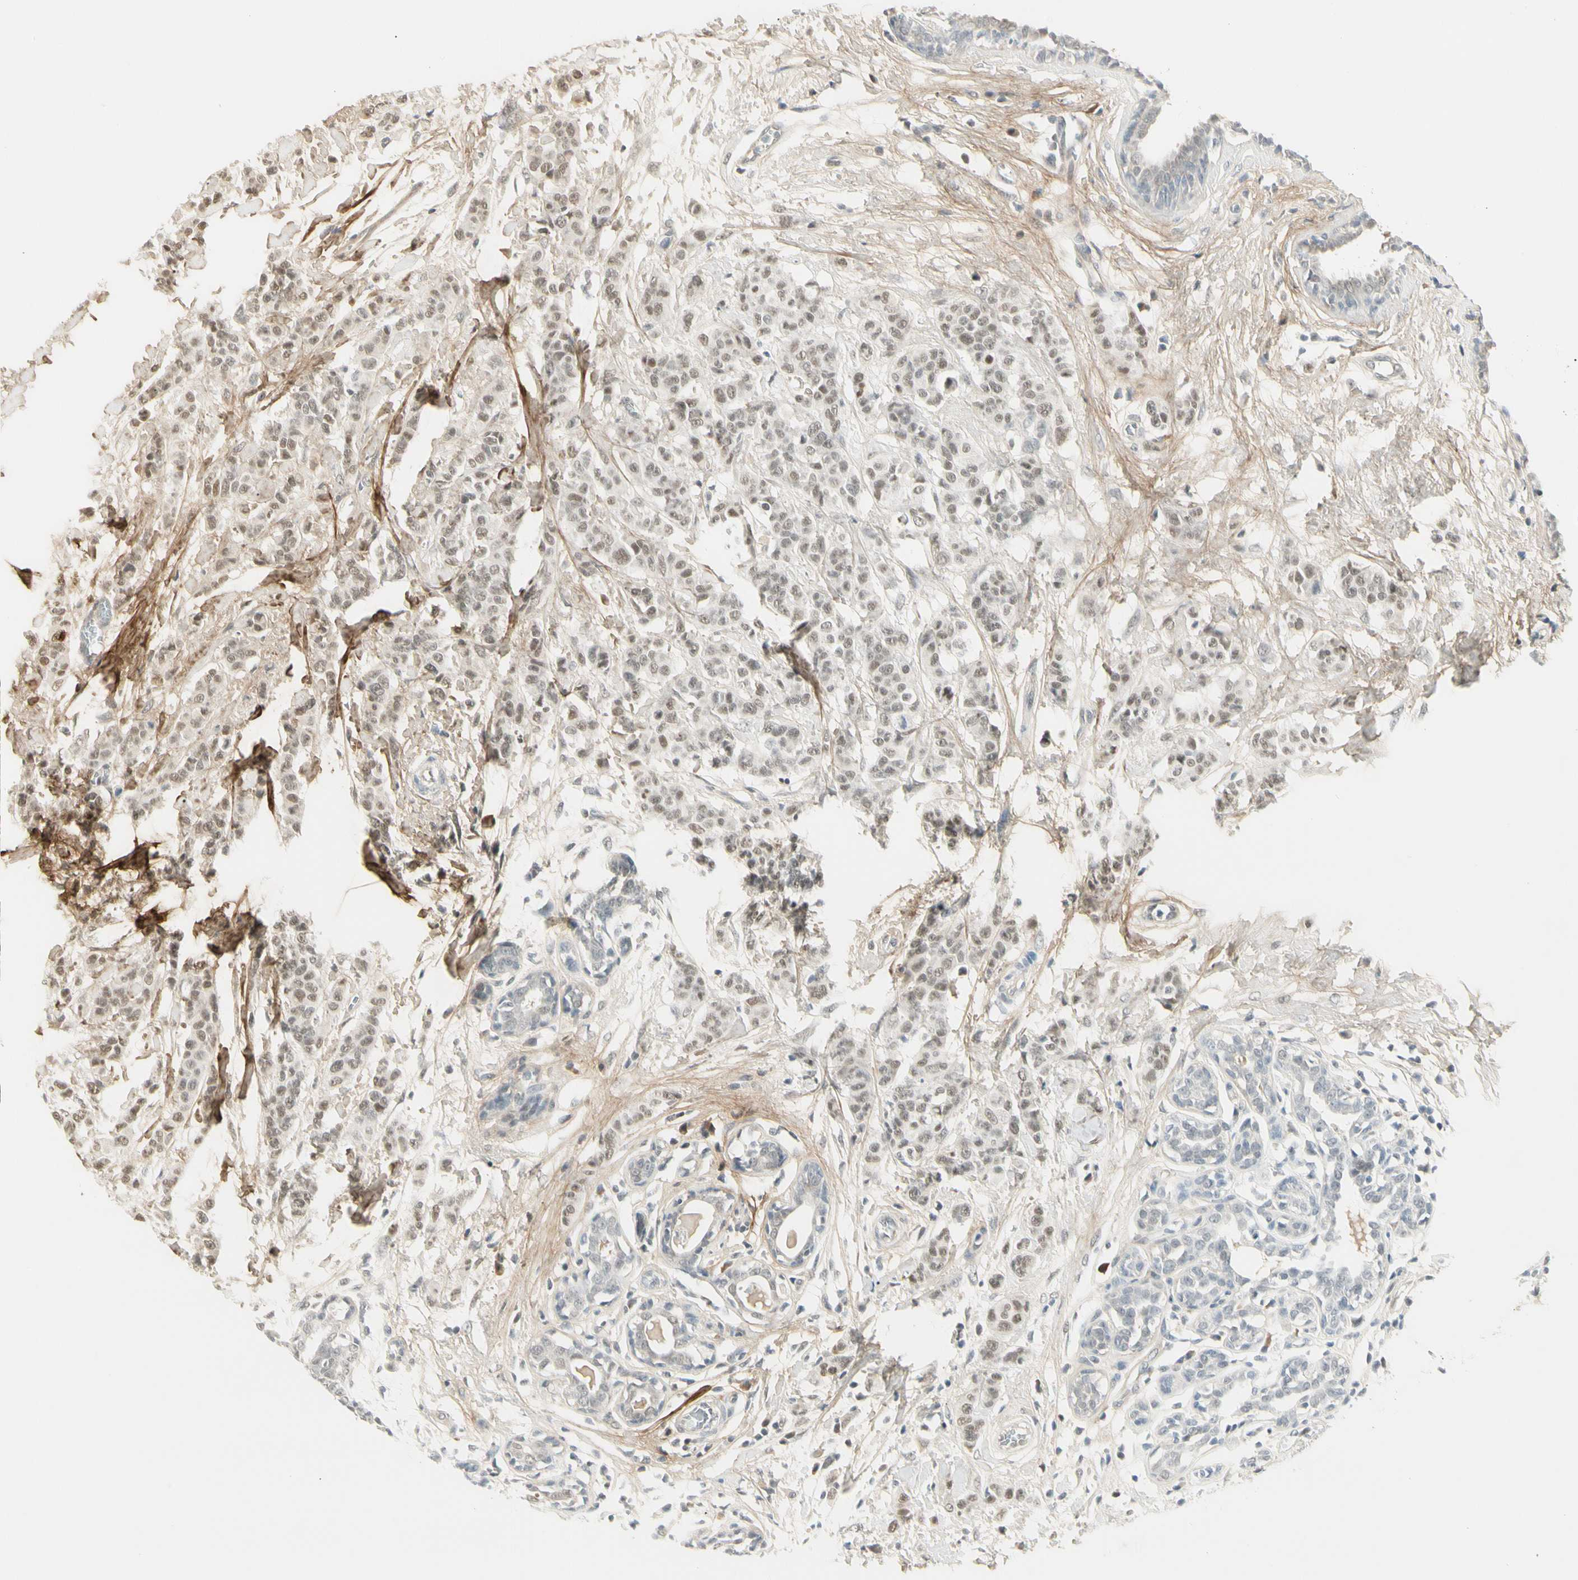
{"staining": {"intensity": "weak", "quantity": ">75%", "location": "nuclear"}, "tissue": "breast cancer", "cell_type": "Tumor cells", "image_type": "cancer", "snomed": [{"axis": "morphology", "description": "Normal tissue, NOS"}, {"axis": "morphology", "description": "Duct carcinoma"}, {"axis": "topography", "description": "Breast"}], "caption": "Human breast cancer (infiltrating ductal carcinoma) stained with a brown dye displays weak nuclear positive staining in approximately >75% of tumor cells.", "gene": "ASPN", "patient": {"sex": "female", "age": 40}}